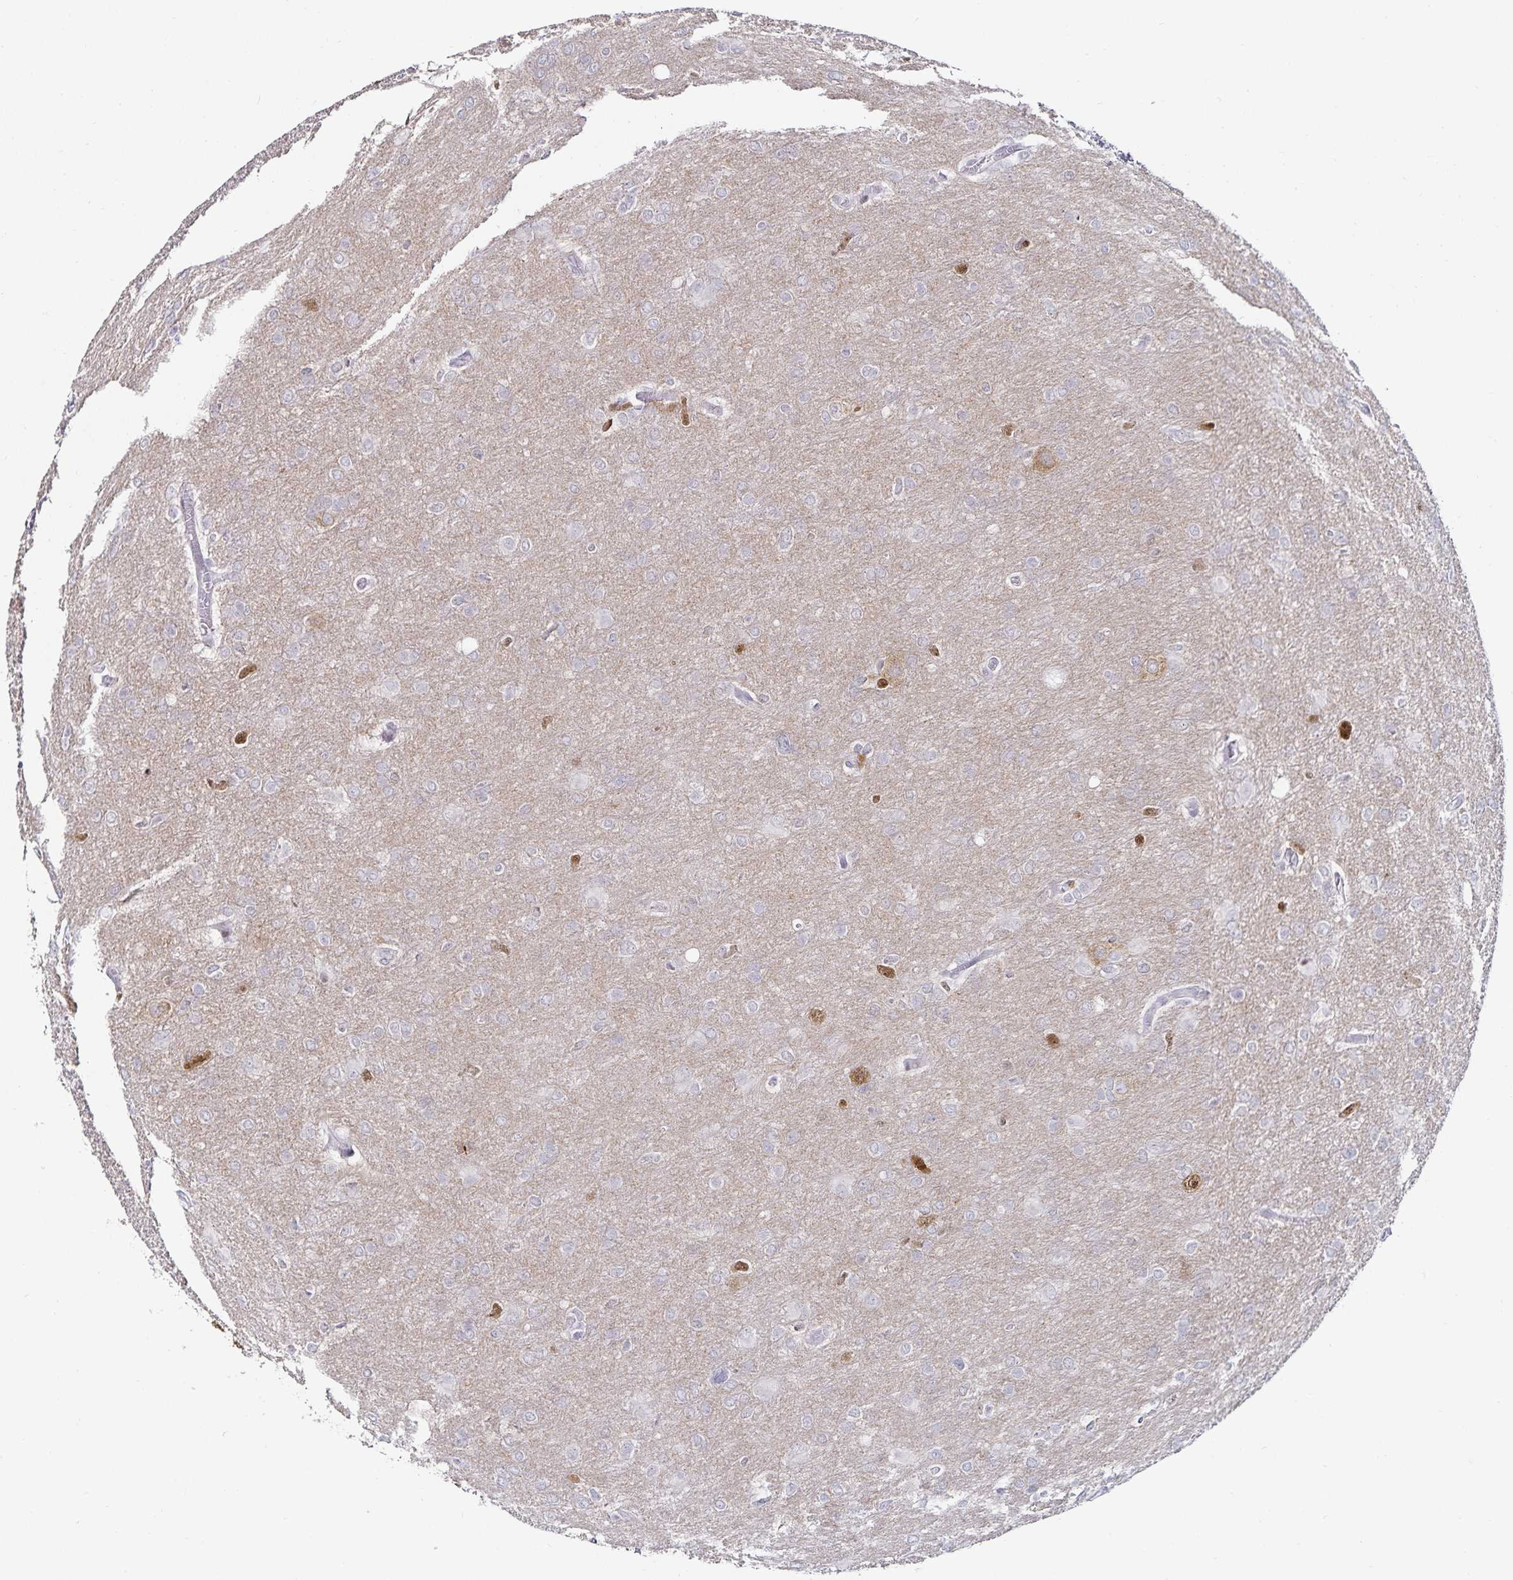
{"staining": {"intensity": "moderate", "quantity": "<25%", "location": "nuclear"}, "tissue": "glioma", "cell_type": "Tumor cells", "image_type": "cancer", "snomed": [{"axis": "morphology", "description": "Glioma, malignant, High grade"}, {"axis": "topography", "description": "Brain"}], "caption": "Protein expression analysis of malignant glioma (high-grade) exhibits moderate nuclear positivity in about <25% of tumor cells. (Brightfield microscopy of DAB IHC at high magnification).", "gene": "ANLN", "patient": {"sex": "male", "age": 53}}